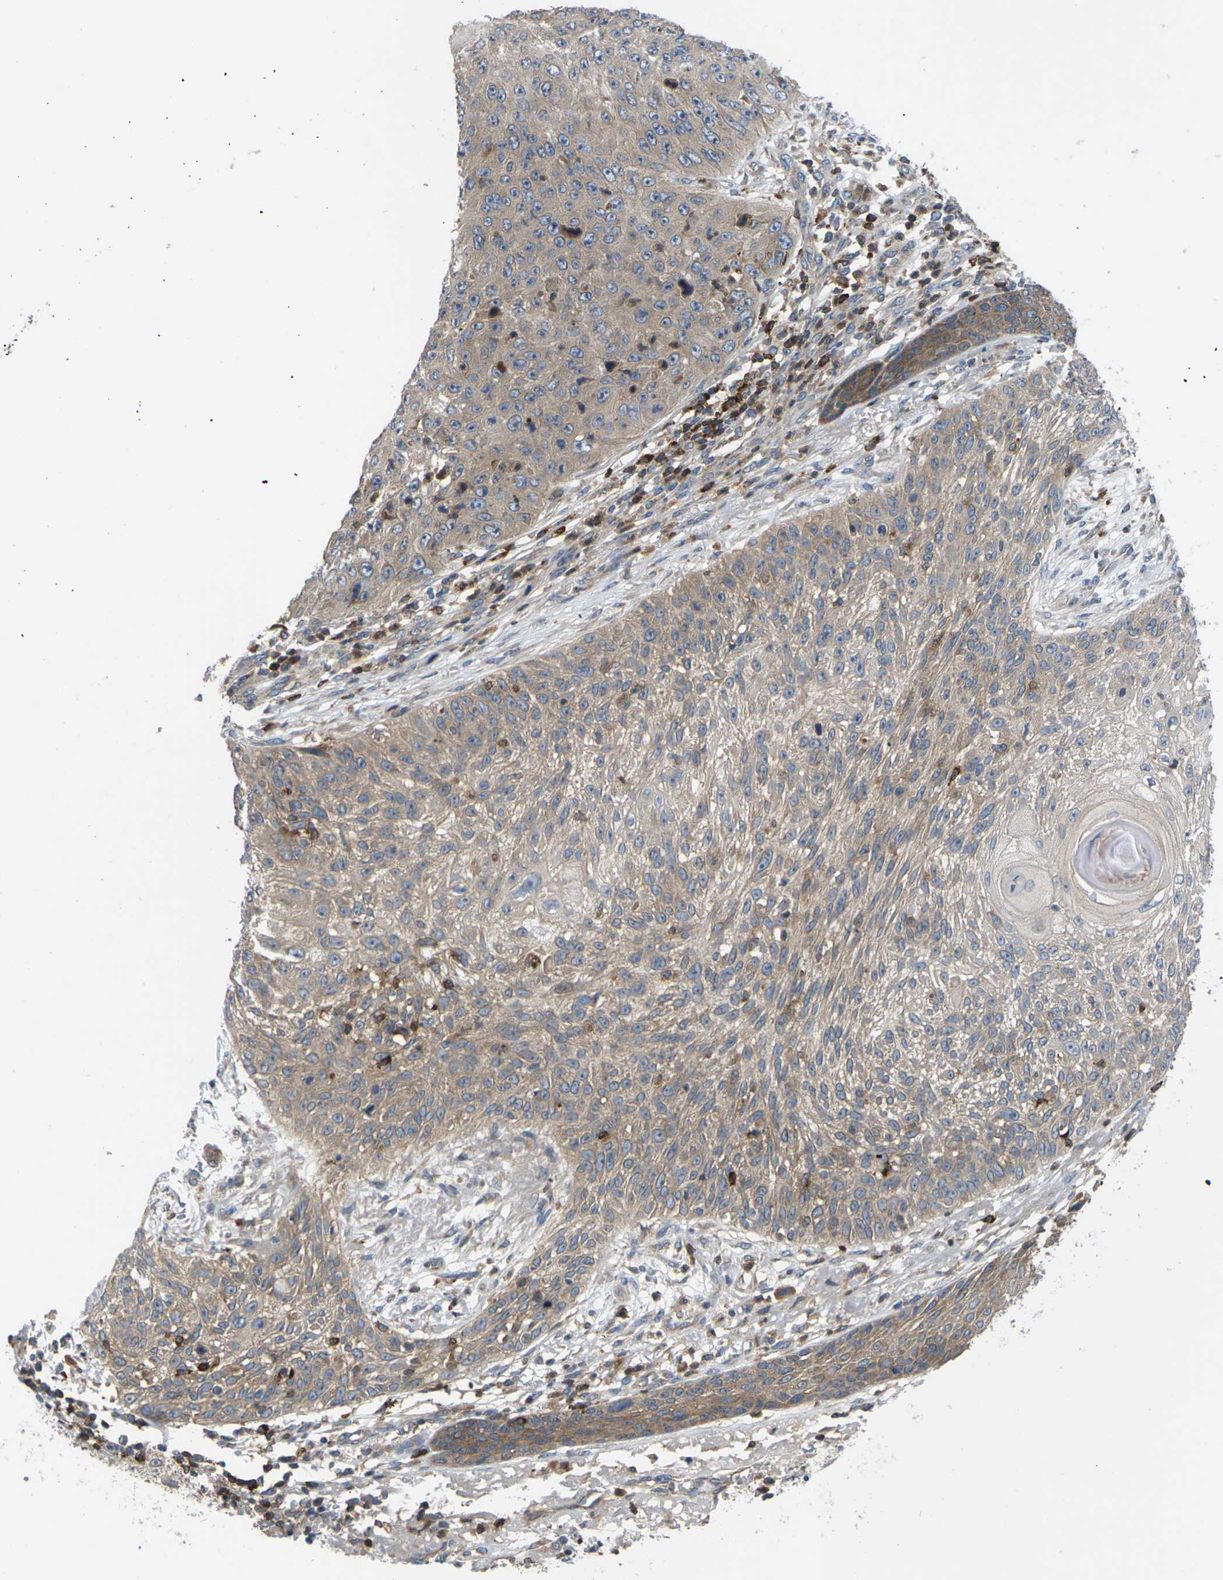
{"staining": {"intensity": "weak", "quantity": ">75%", "location": "cytoplasmic/membranous"}, "tissue": "skin cancer", "cell_type": "Tumor cells", "image_type": "cancer", "snomed": [{"axis": "morphology", "description": "Squamous cell carcinoma, NOS"}, {"axis": "topography", "description": "Skin"}], "caption": "Skin cancer tissue demonstrates weak cytoplasmic/membranous staining in about >75% of tumor cells, visualized by immunohistochemistry.", "gene": "TIAM1", "patient": {"sex": "female", "age": 80}}